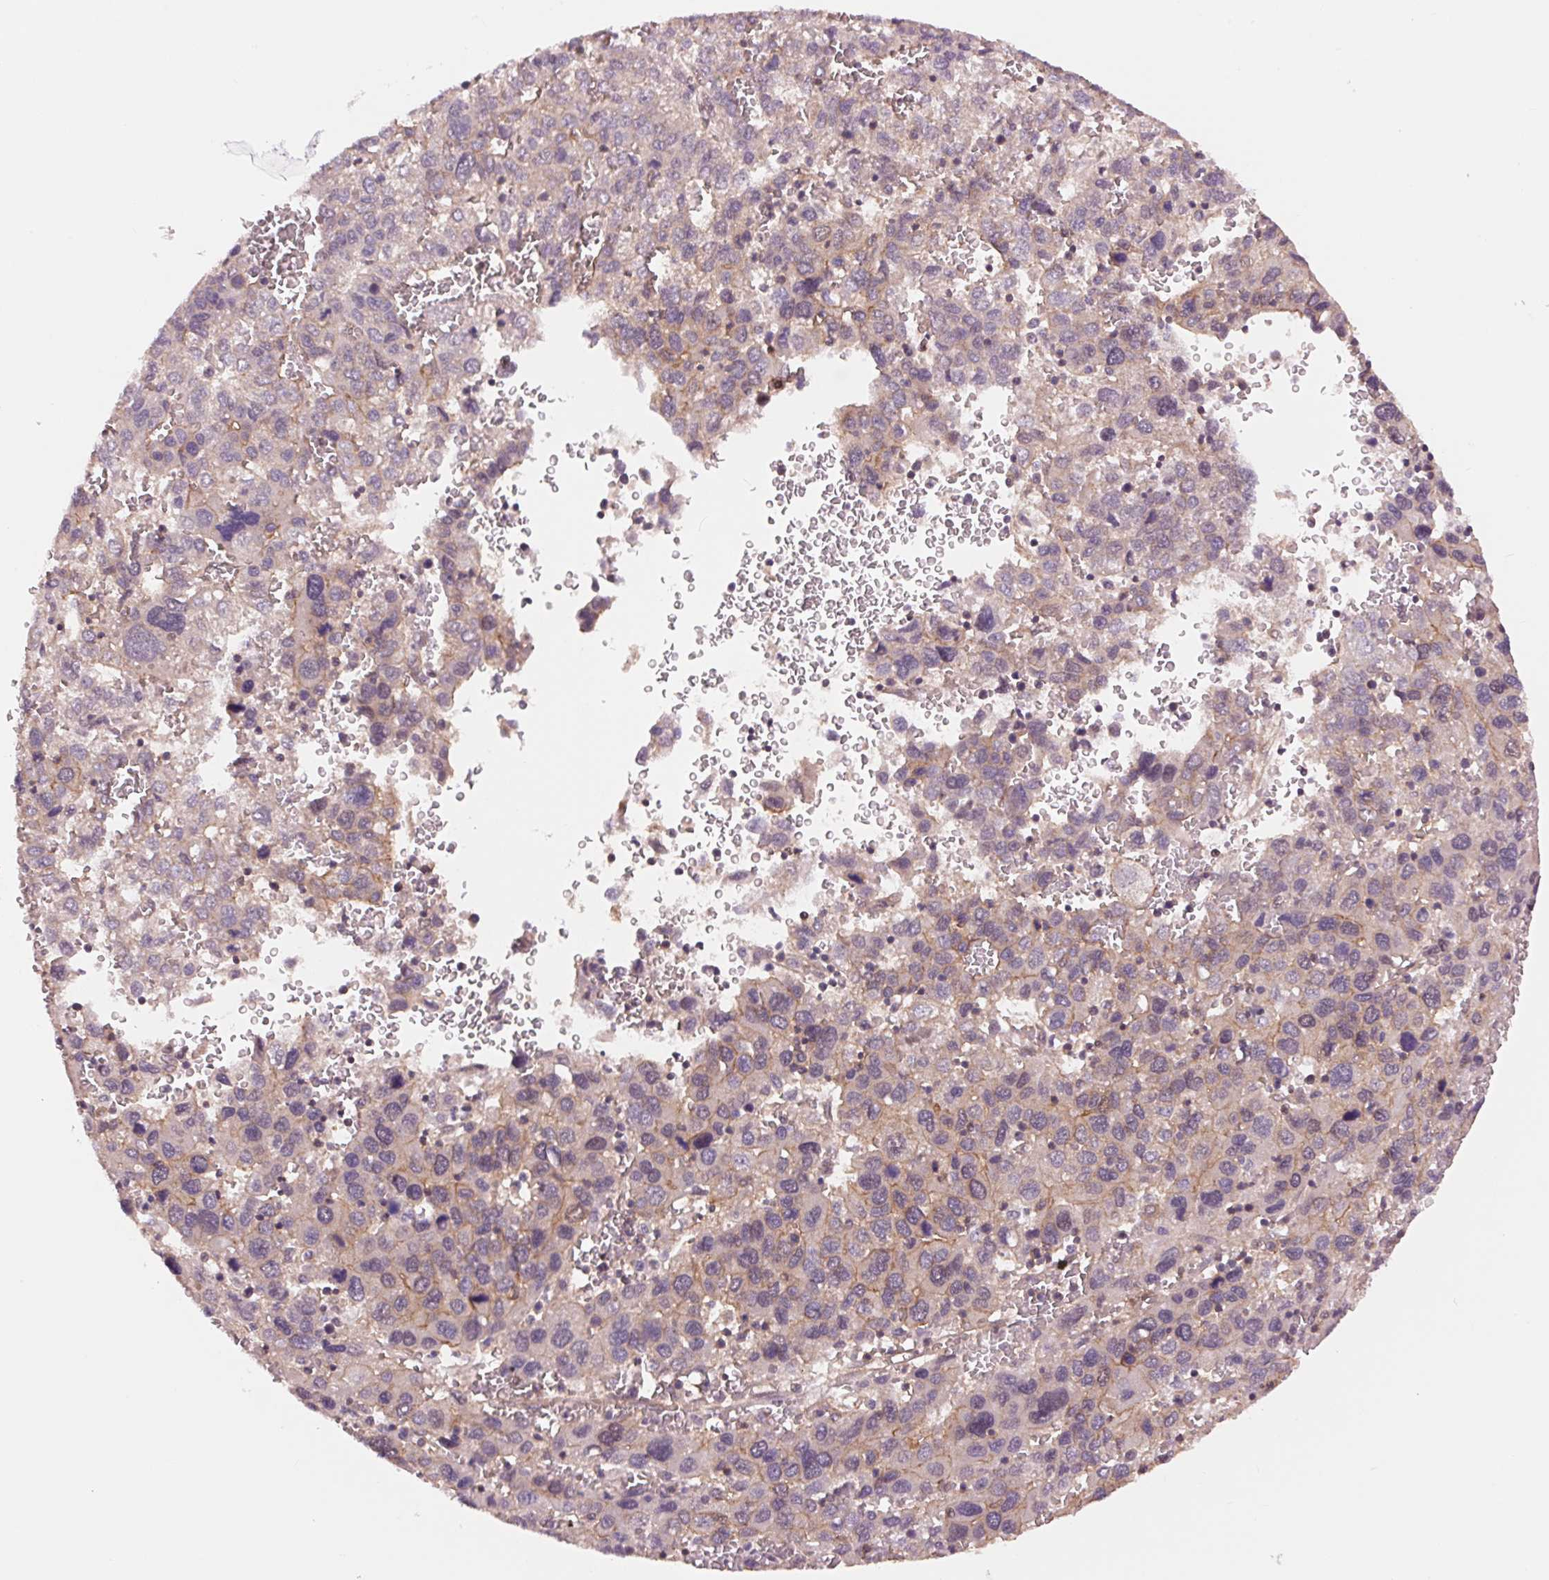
{"staining": {"intensity": "negative", "quantity": "none", "location": "none"}, "tissue": "liver cancer", "cell_type": "Tumor cells", "image_type": "cancer", "snomed": [{"axis": "morphology", "description": "Carcinoma, Hepatocellular, NOS"}, {"axis": "topography", "description": "Liver"}], "caption": "The photomicrograph shows no significant positivity in tumor cells of liver cancer (hepatocellular carcinoma).", "gene": "SH3RF2", "patient": {"sex": "male", "age": 69}}